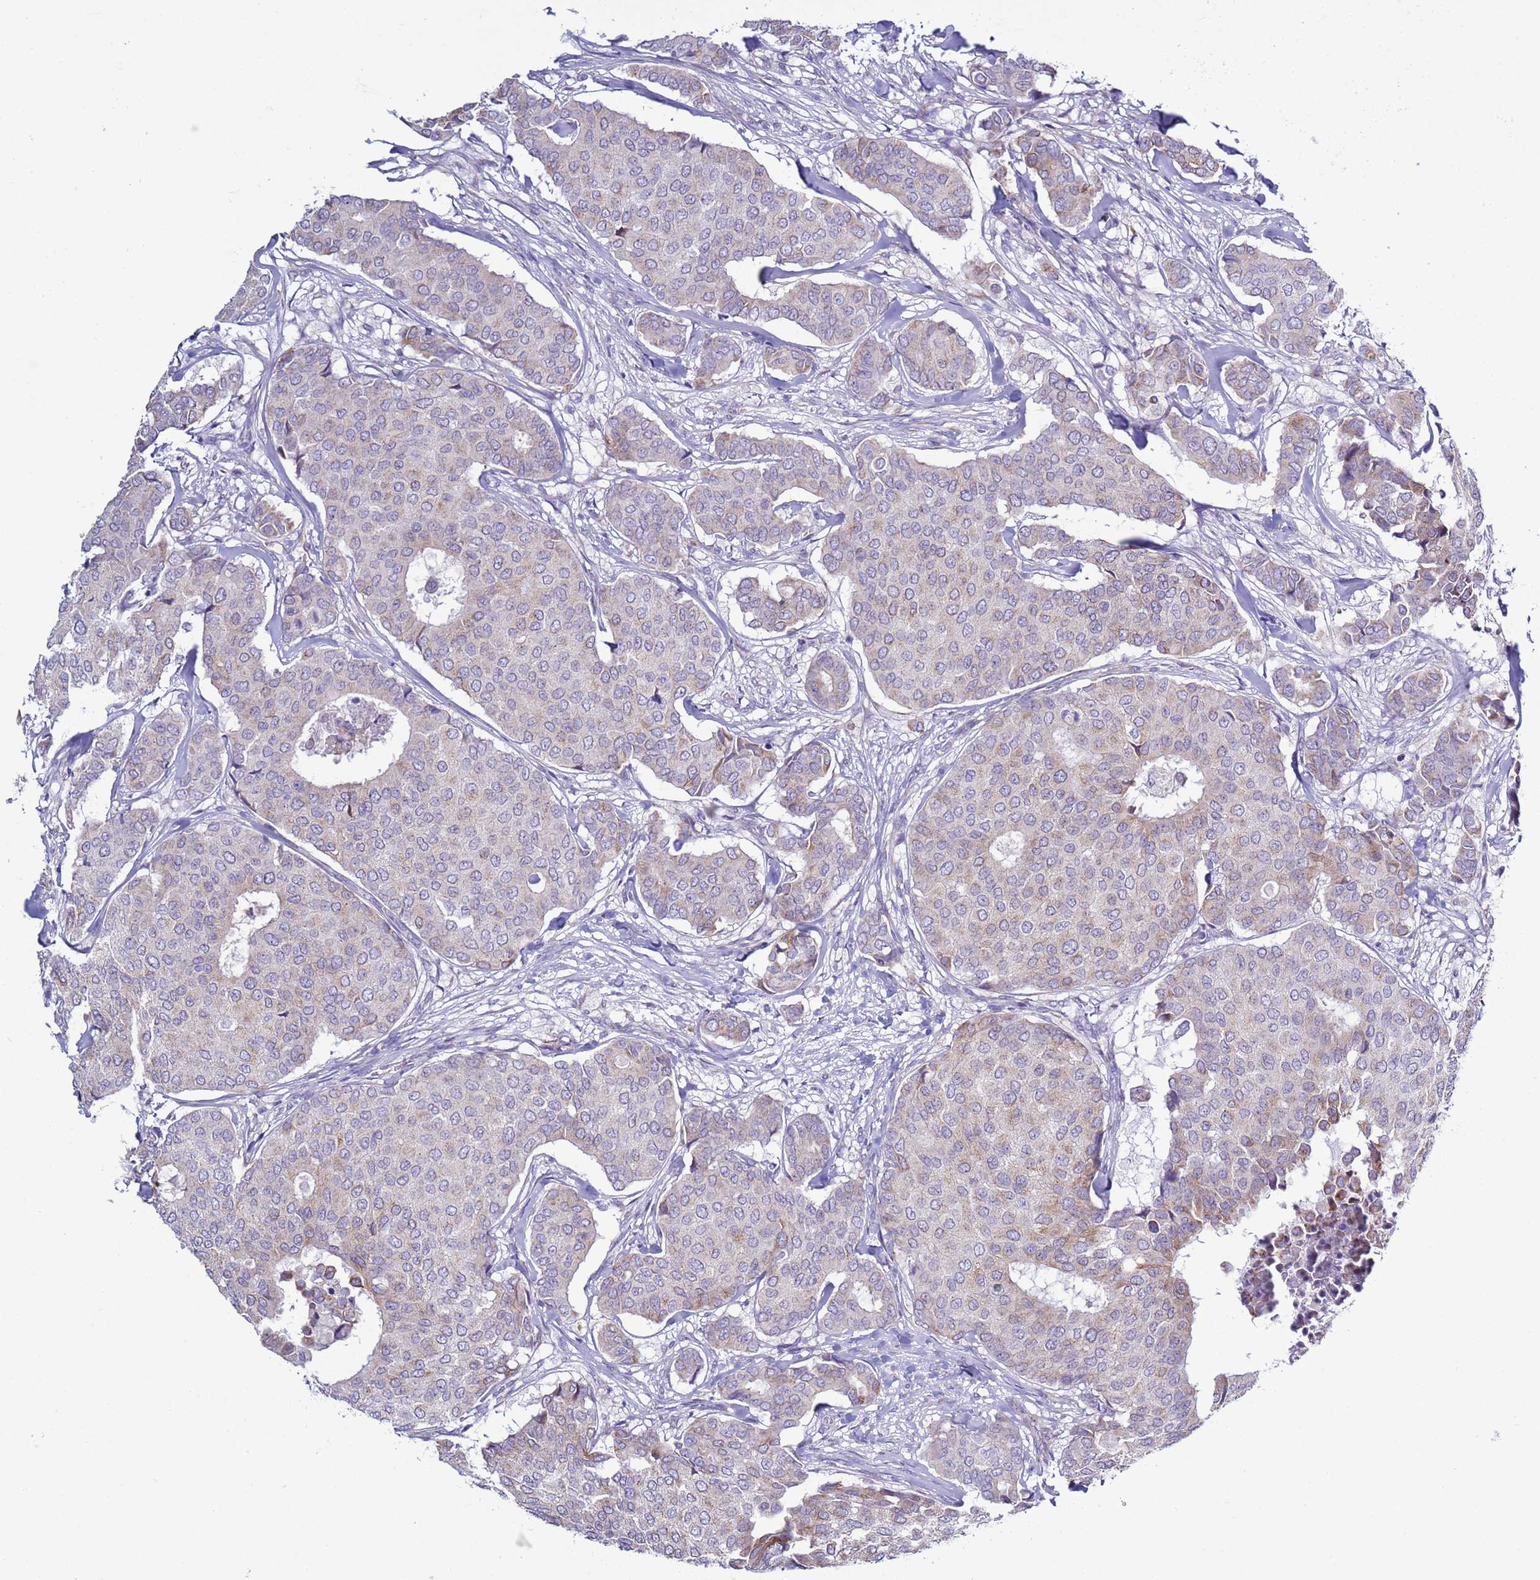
{"staining": {"intensity": "weak", "quantity": "<25%", "location": "cytoplasmic/membranous"}, "tissue": "breast cancer", "cell_type": "Tumor cells", "image_type": "cancer", "snomed": [{"axis": "morphology", "description": "Duct carcinoma"}, {"axis": "topography", "description": "Breast"}], "caption": "Immunohistochemical staining of human breast infiltrating ductal carcinoma shows no significant positivity in tumor cells.", "gene": "ABHD17B", "patient": {"sex": "female", "age": 75}}